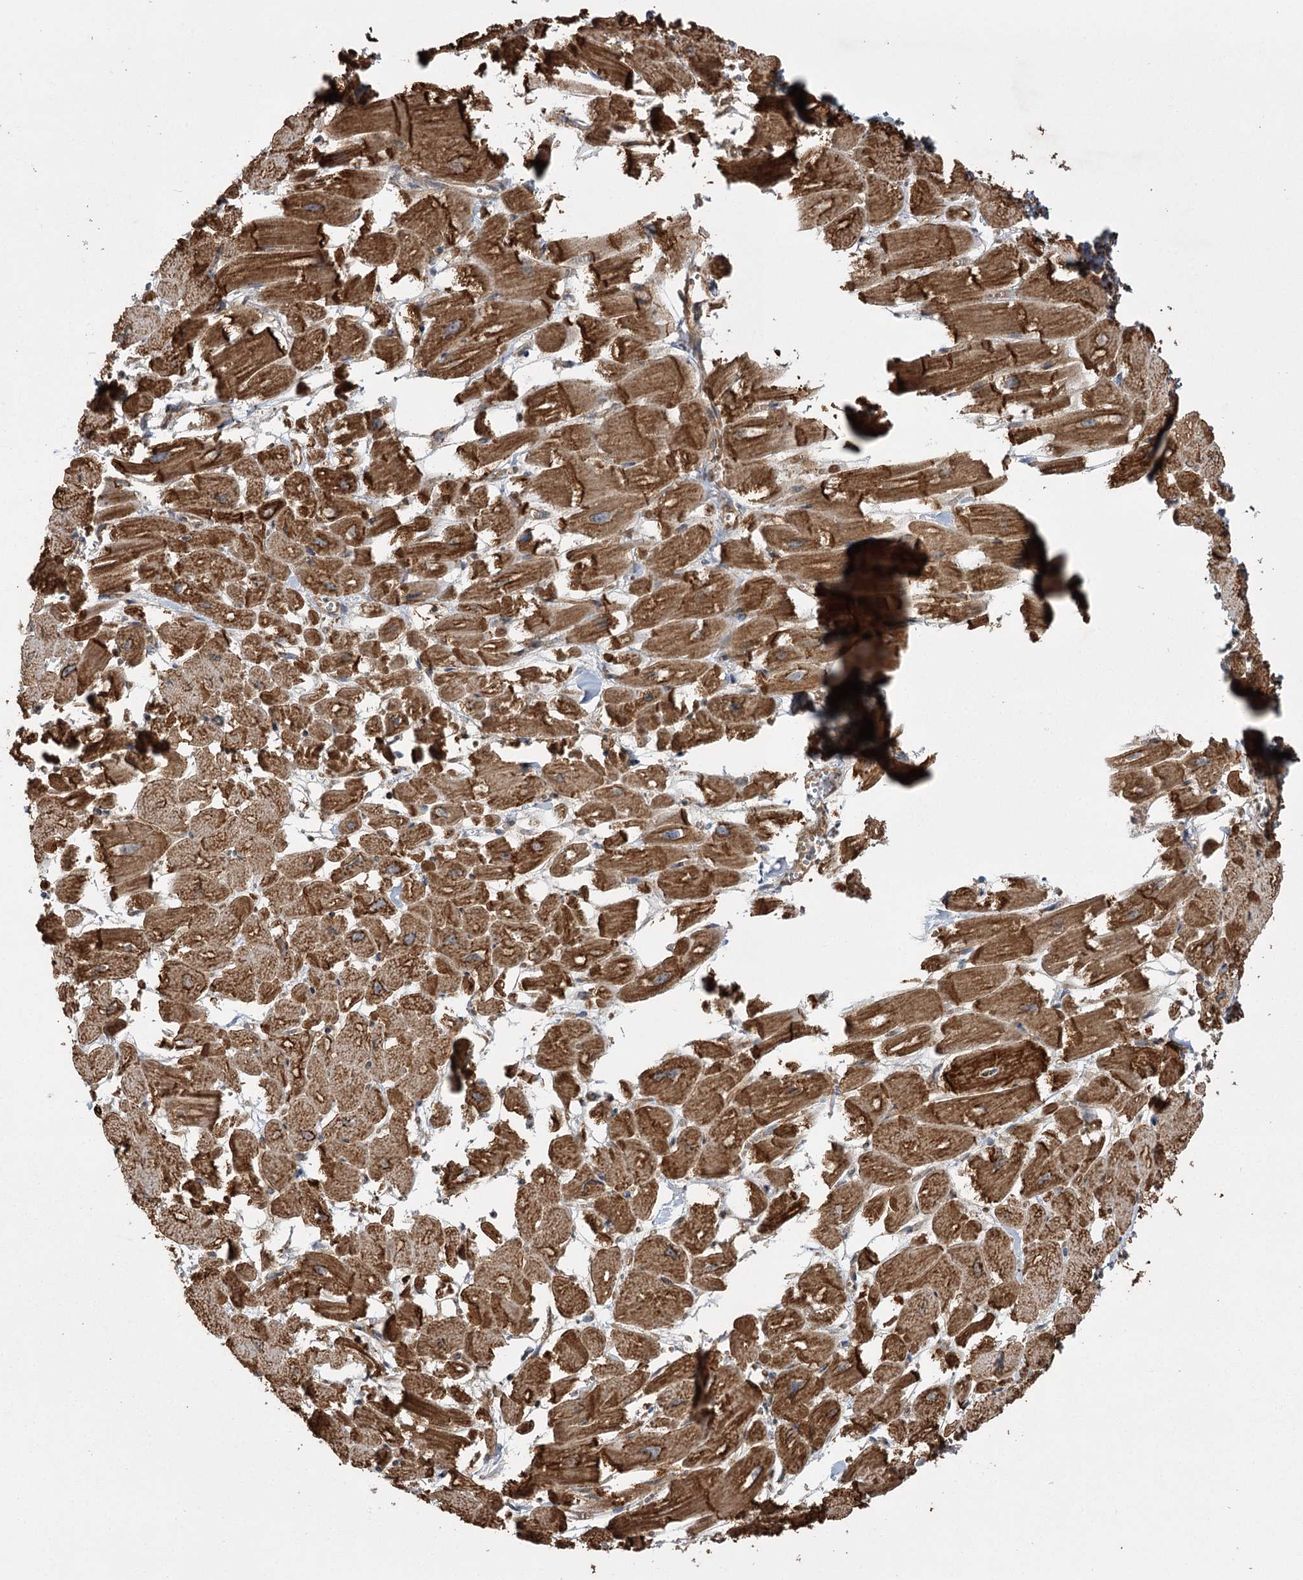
{"staining": {"intensity": "strong", "quantity": ">75%", "location": "cytoplasmic/membranous"}, "tissue": "heart muscle", "cell_type": "Cardiomyocytes", "image_type": "normal", "snomed": [{"axis": "morphology", "description": "Normal tissue, NOS"}, {"axis": "topography", "description": "Heart"}], "caption": "This photomicrograph exhibits immunohistochemistry staining of unremarkable human heart muscle, with high strong cytoplasmic/membranous expression in about >75% of cardiomyocytes.", "gene": "KCNN2", "patient": {"sex": "male", "age": 54}}